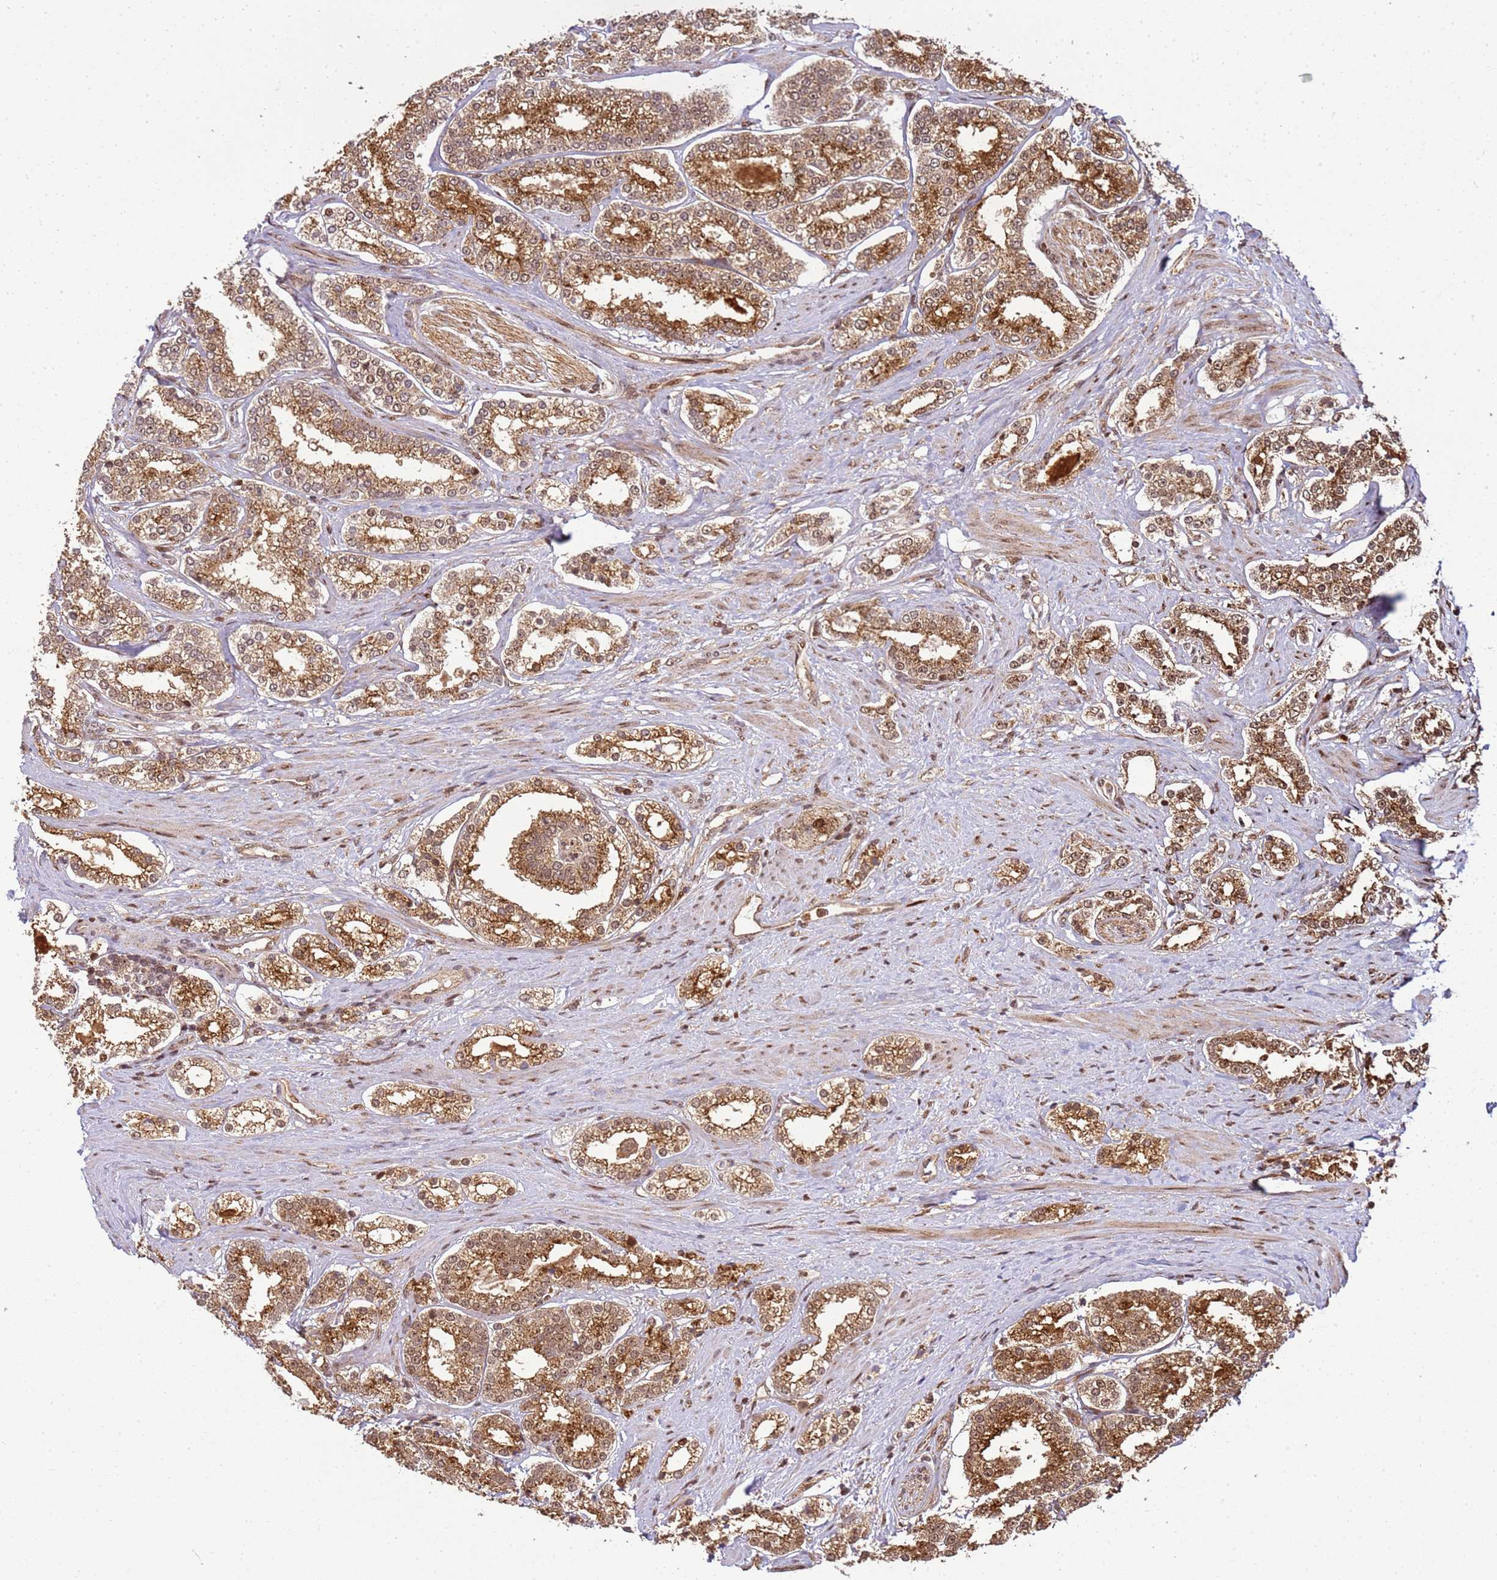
{"staining": {"intensity": "moderate", "quantity": ">75%", "location": "cytoplasmic/membranous,nuclear"}, "tissue": "prostate cancer", "cell_type": "Tumor cells", "image_type": "cancer", "snomed": [{"axis": "morphology", "description": "Normal tissue, NOS"}, {"axis": "morphology", "description": "Adenocarcinoma, High grade"}, {"axis": "topography", "description": "Prostate"}], "caption": "Approximately >75% of tumor cells in human prostate cancer (adenocarcinoma (high-grade)) demonstrate moderate cytoplasmic/membranous and nuclear protein staining as visualized by brown immunohistochemical staining.", "gene": "PEX14", "patient": {"sex": "male", "age": 83}}